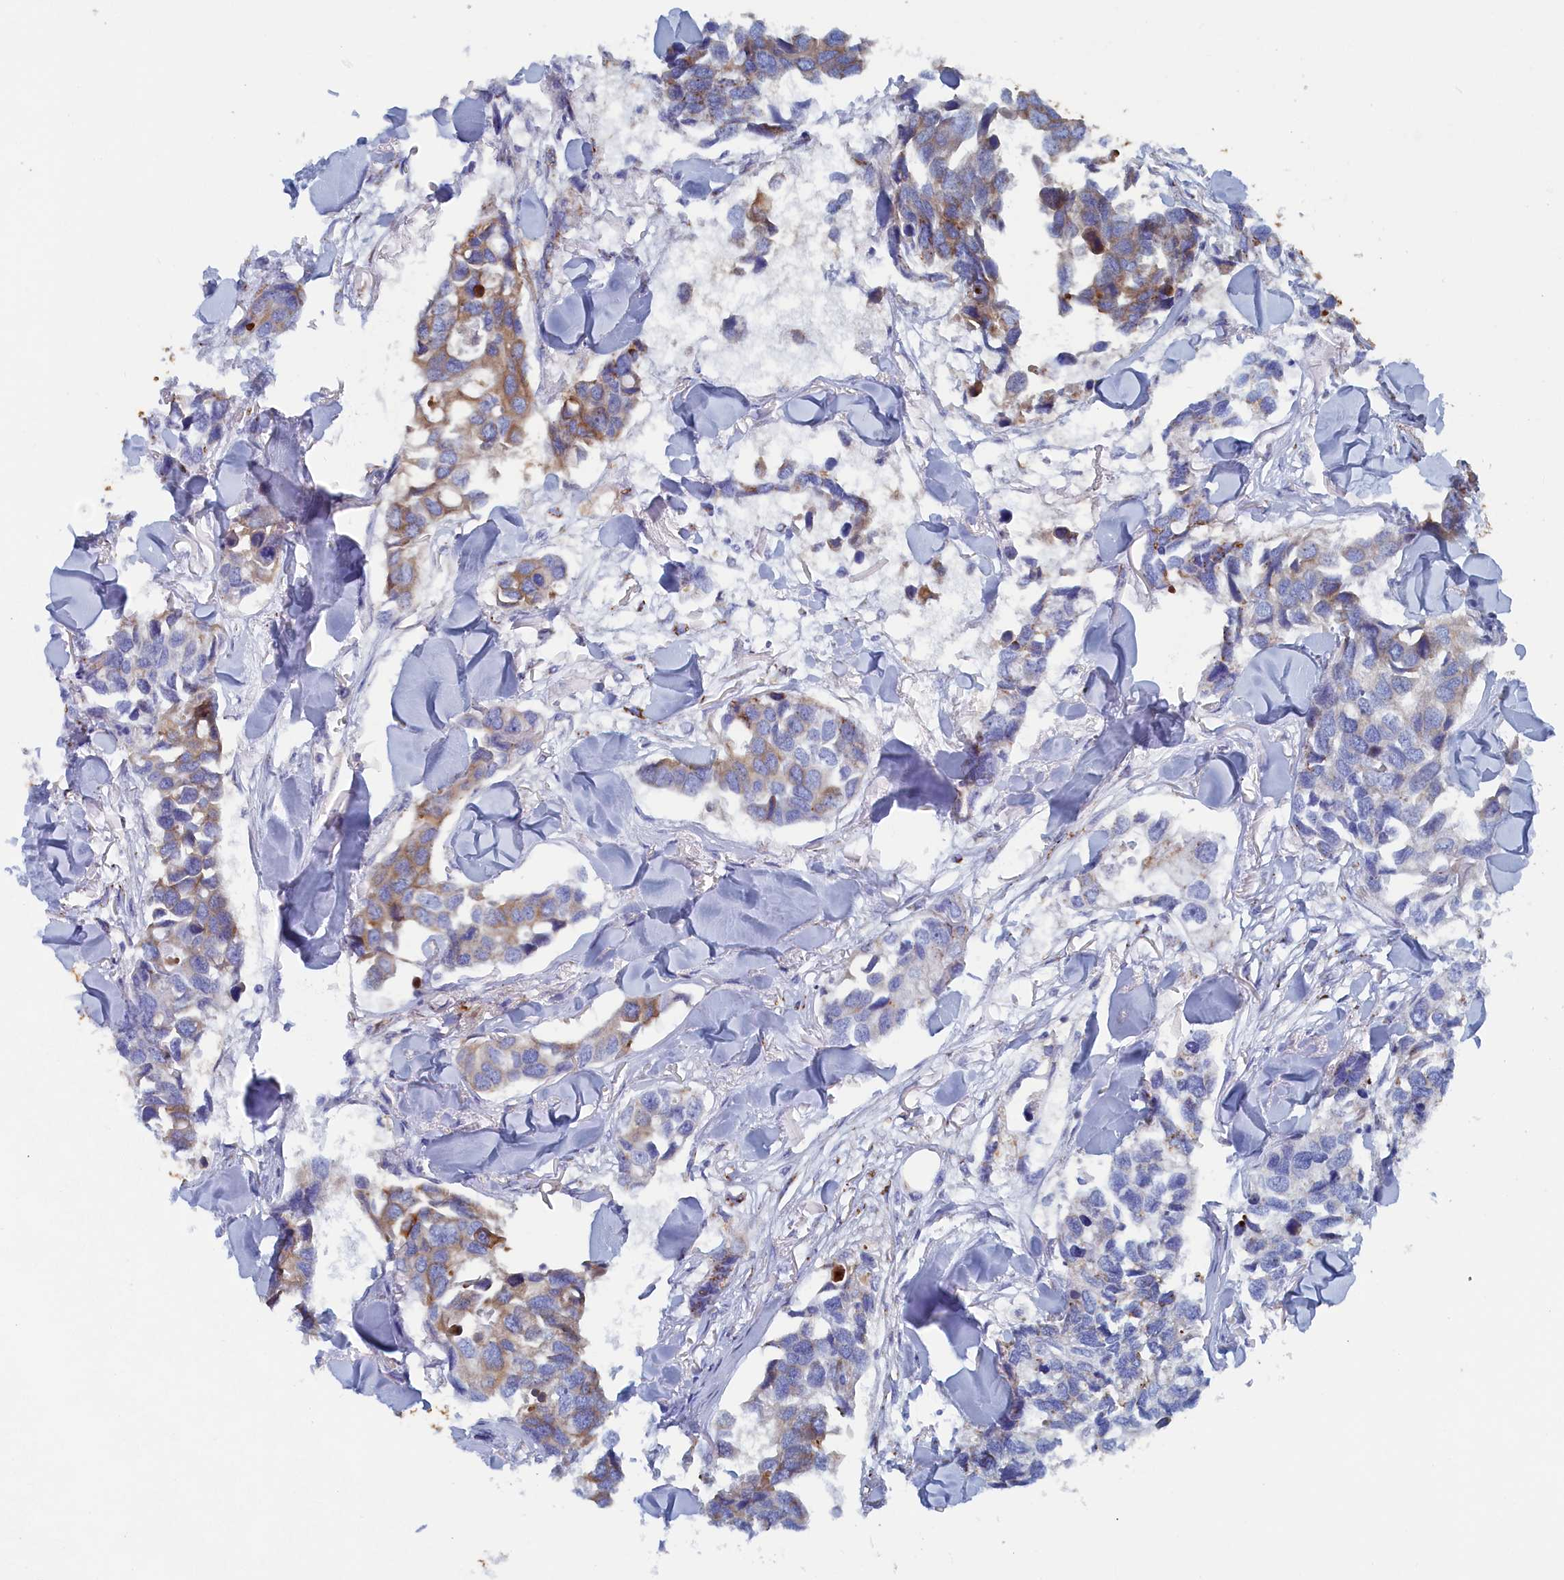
{"staining": {"intensity": "moderate", "quantity": "<25%", "location": "cytoplasmic/membranous"}, "tissue": "breast cancer", "cell_type": "Tumor cells", "image_type": "cancer", "snomed": [{"axis": "morphology", "description": "Duct carcinoma"}, {"axis": "topography", "description": "Breast"}], "caption": "Approximately <25% of tumor cells in breast invasive ductal carcinoma display moderate cytoplasmic/membranous protein positivity as visualized by brown immunohistochemical staining.", "gene": "COG7", "patient": {"sex": "female", "age": 83}}